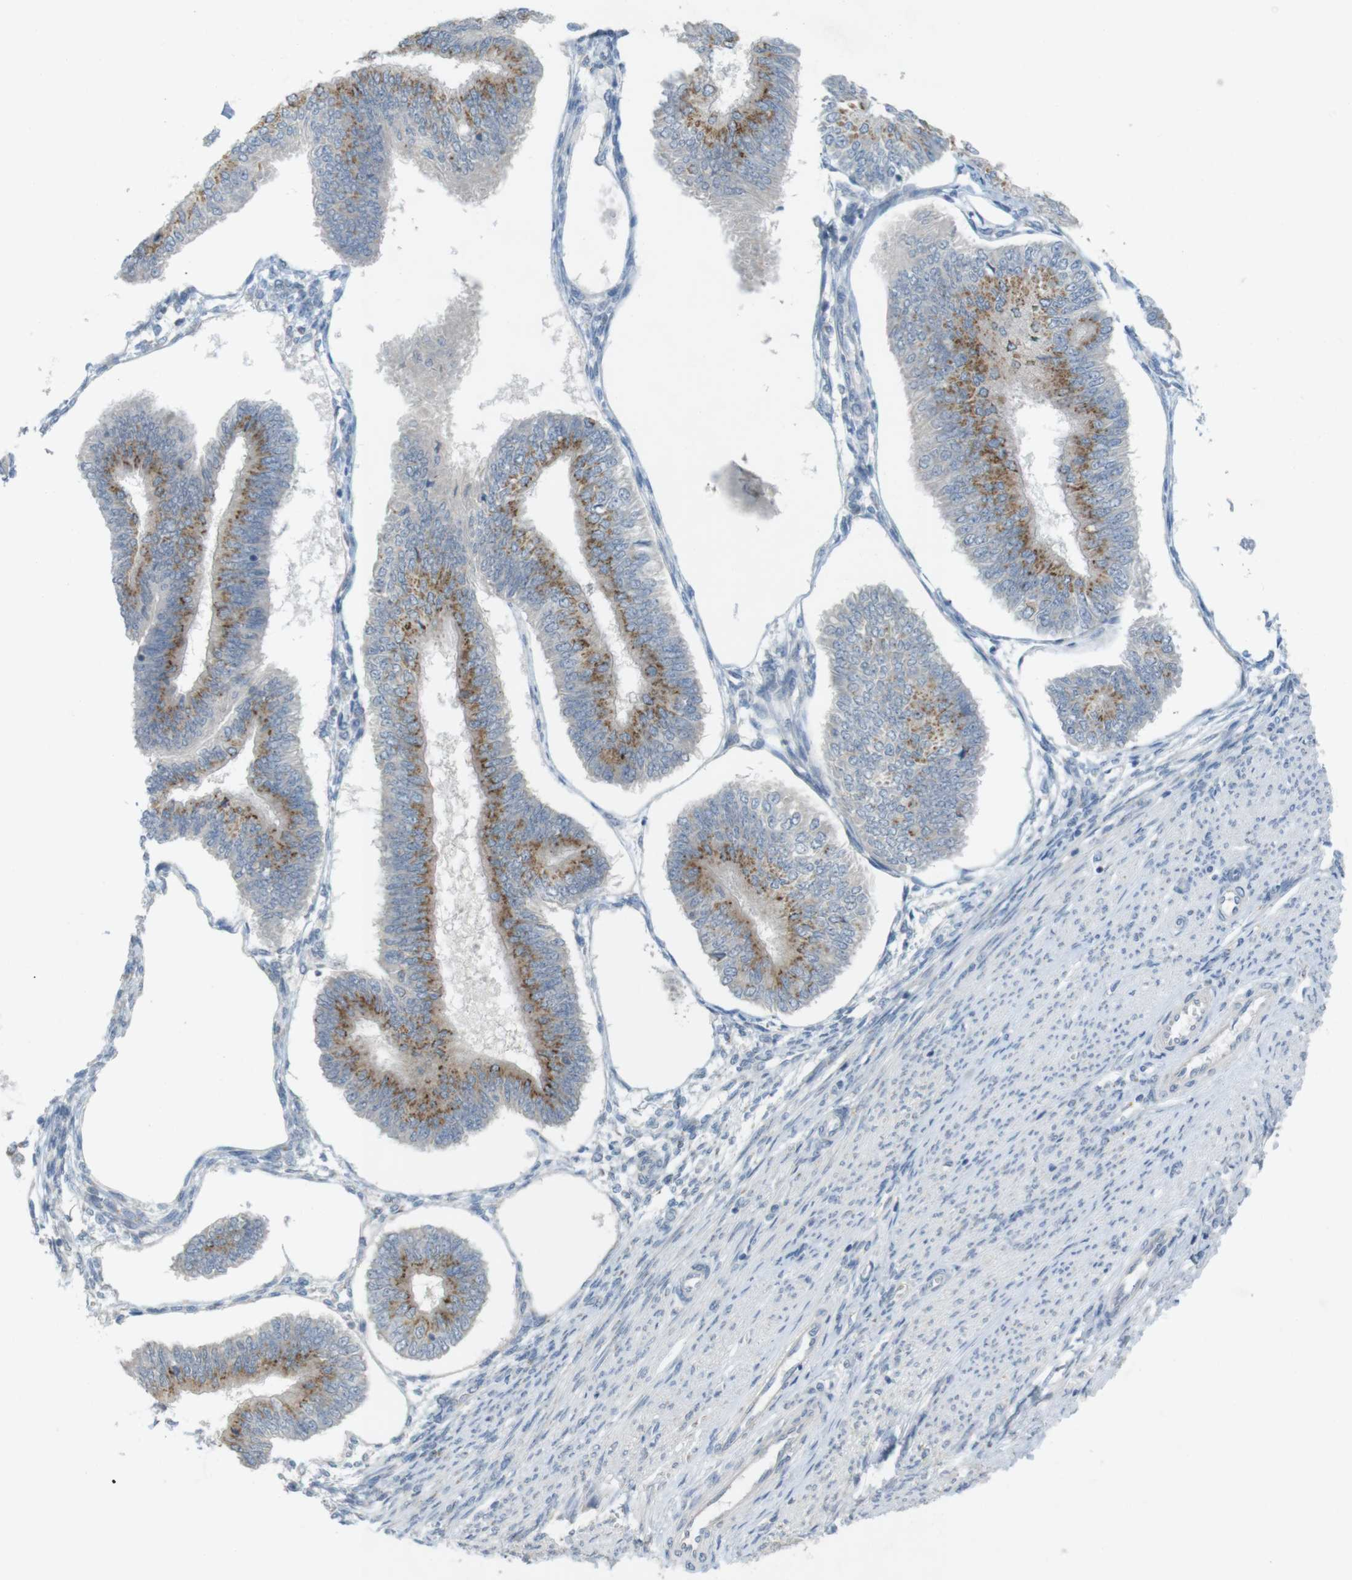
{"staining": {"intensity": "moderate", "quantity": ">75%", "location": "cytoplasmic/membranous"}, "tissue": "endometrial cancer", "cell_type": "Tumor cells", "image_type": "cancer", "snomed": [{"axis": "morphology", "description": "Adenocarcinoma, NOS"}, {"axis": "topography", "description": "Endometrium"}], "caption": "Human endometrial cancer (adenocarcinoma) stained with a brown dye shows moderate cytoplasmic/membranous positive positivity in about >75% of tumor cells.", "gene": "YIPF3", "patient": {"sex": "female", "age": 58}}